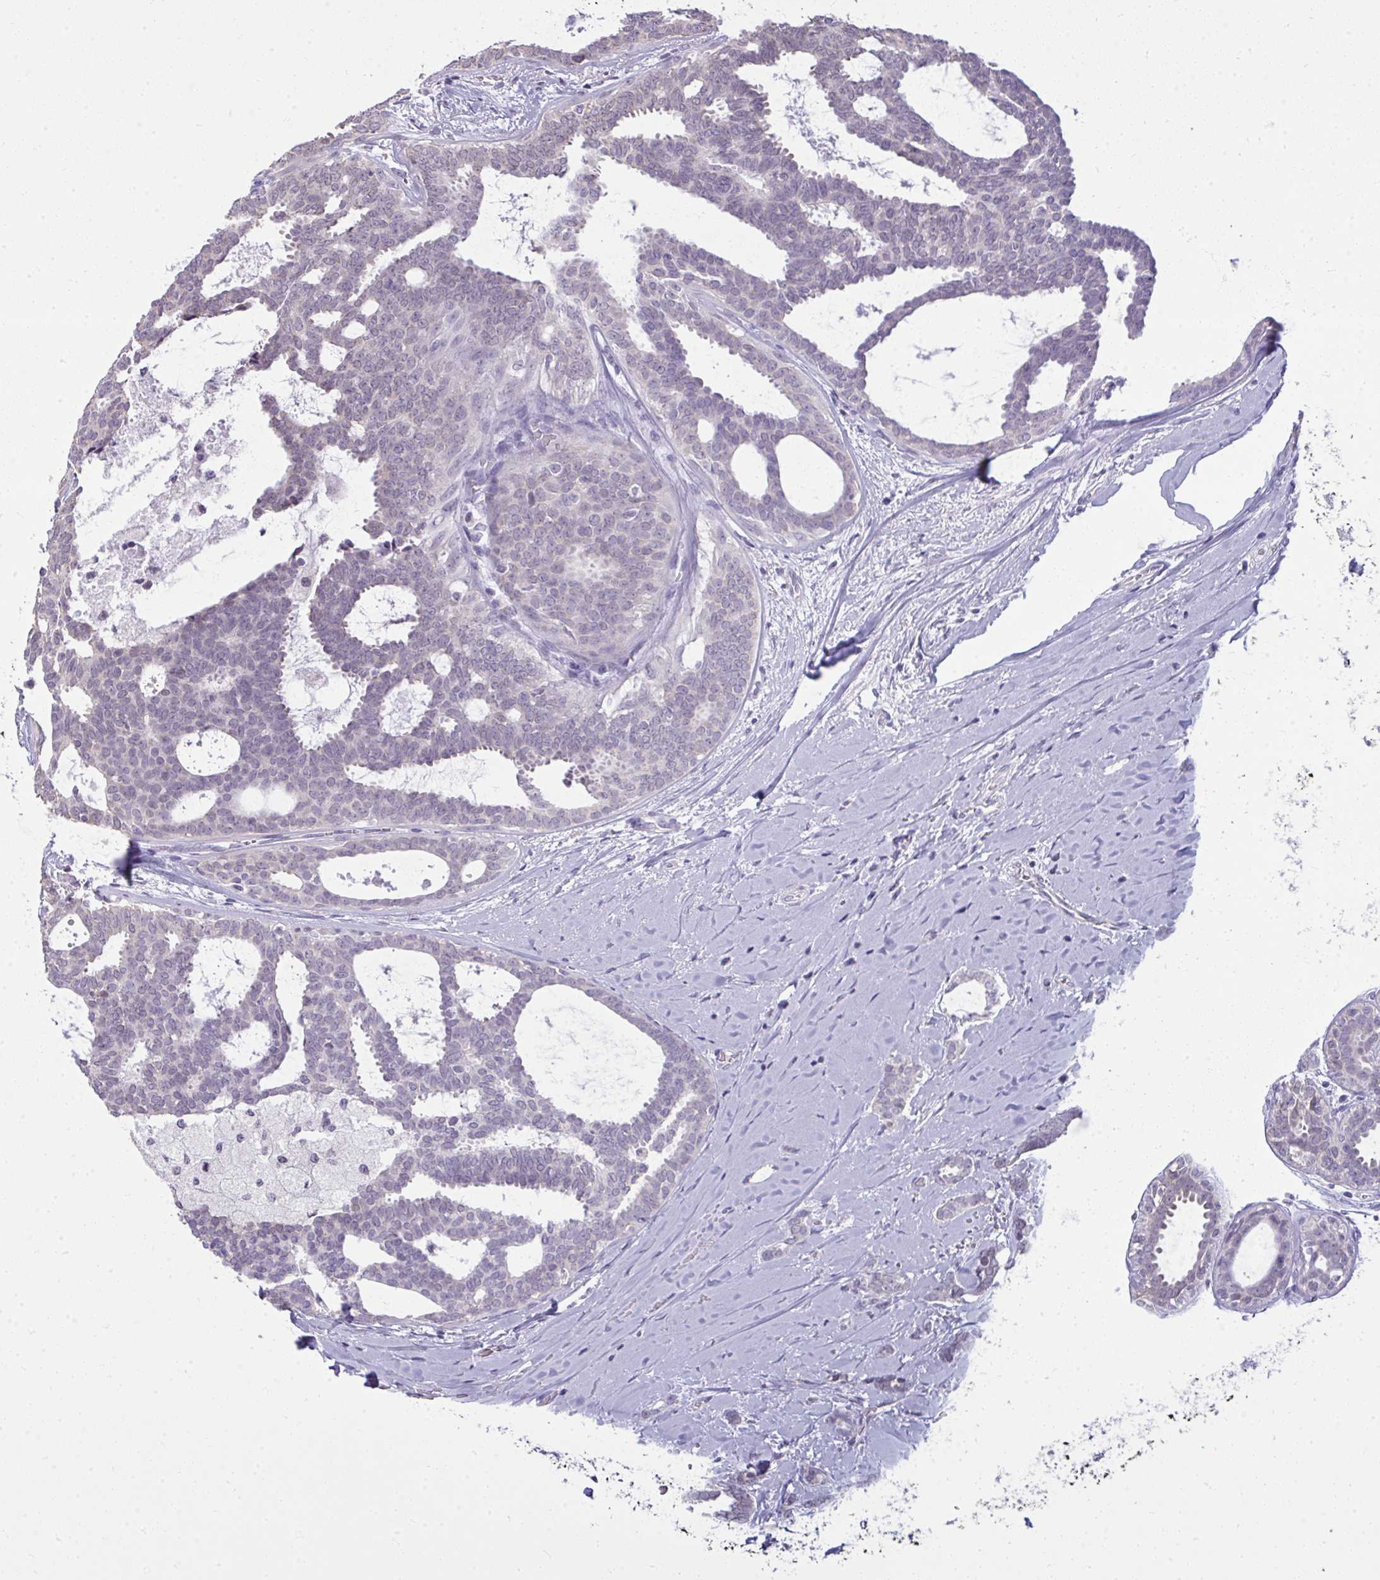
{"staining": {"intensity": "negative", "quantity": "none", "location": "none"}, "tissue": "breast cancer", "cell_type": "Tumor cells", "image_type": "cancer", "snomed": [{"axis": "morphology", "description": "Intraductal carcinoma, in situ"}, {"axis": "morphology", "description": "Duct carcinoma"}, {"axis": "morphology", "description": "Lobular carcinoma, in situ"}, {"axis": "topography", "description": "Breast"}], "caption": "High magnification brightfield microscopy of breast cancer stained with DAB (3,3'-diaminobenzidine) (brown) and counterstained with hematoxylin (blue): tumor cells show no significant staining.", "gene": "NPPA", "patient": {"sex": "female", "age": 44}}